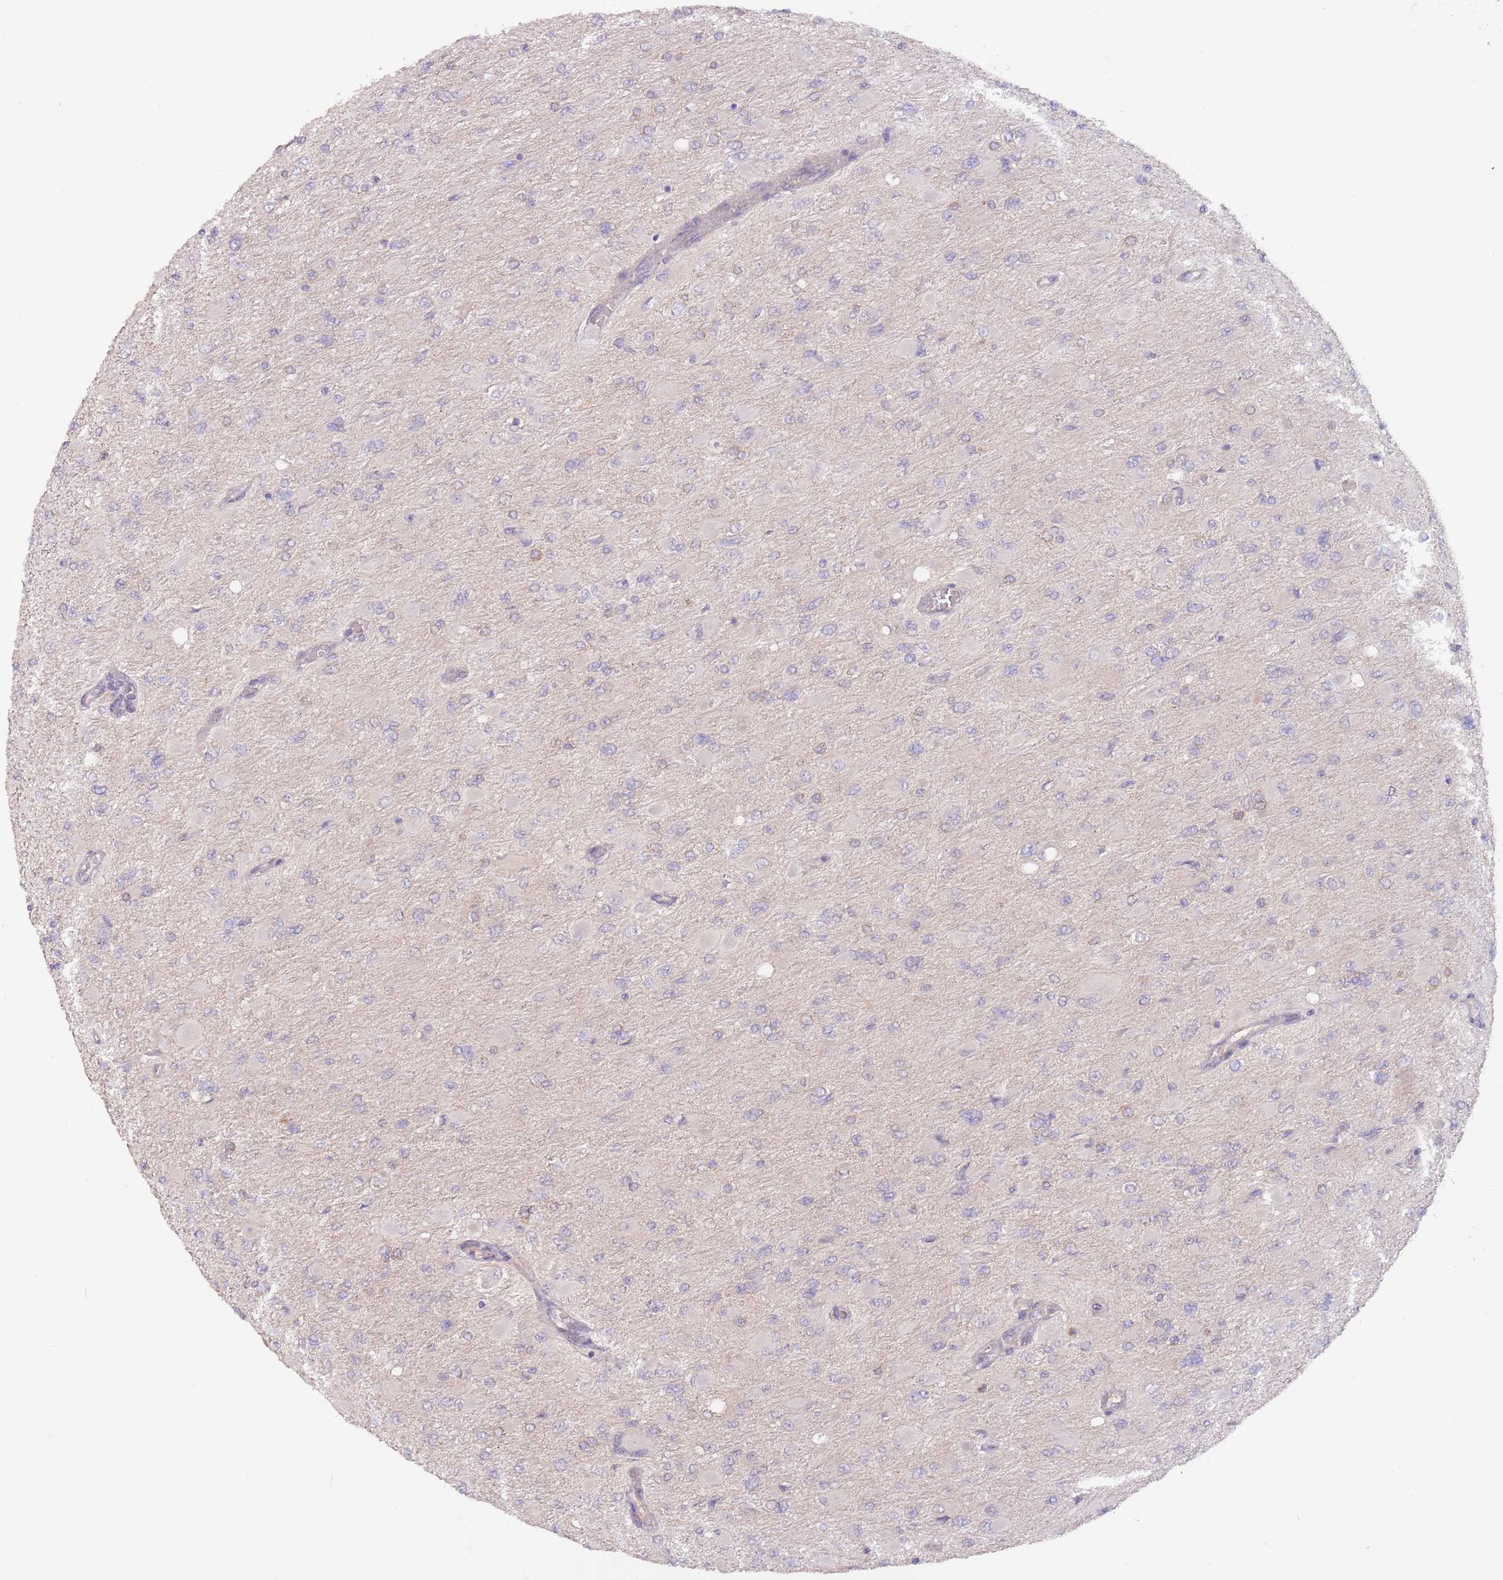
{"staining": {"intensity": "negative", "quantity": "none", "location": "none"}, "tissue": "glioma", "cell_type": "Tumor cells", "image_type": "cancer", "snomed": [{"axis": "morphology", "description": "Glioma, malignant, High grade"}, {"axis": "topography", "description": "Cerebral cortex"}], "caption": "This photomicrograph is of high-grade glioma (malignant) stained with immunohistochemistry (IHC) to label a protein in brown with the nuclei are counter-stained blue. There is no staining in tumor cells.", "gene": "SAV1", "patient": {"sex": "female", "age": 36}}